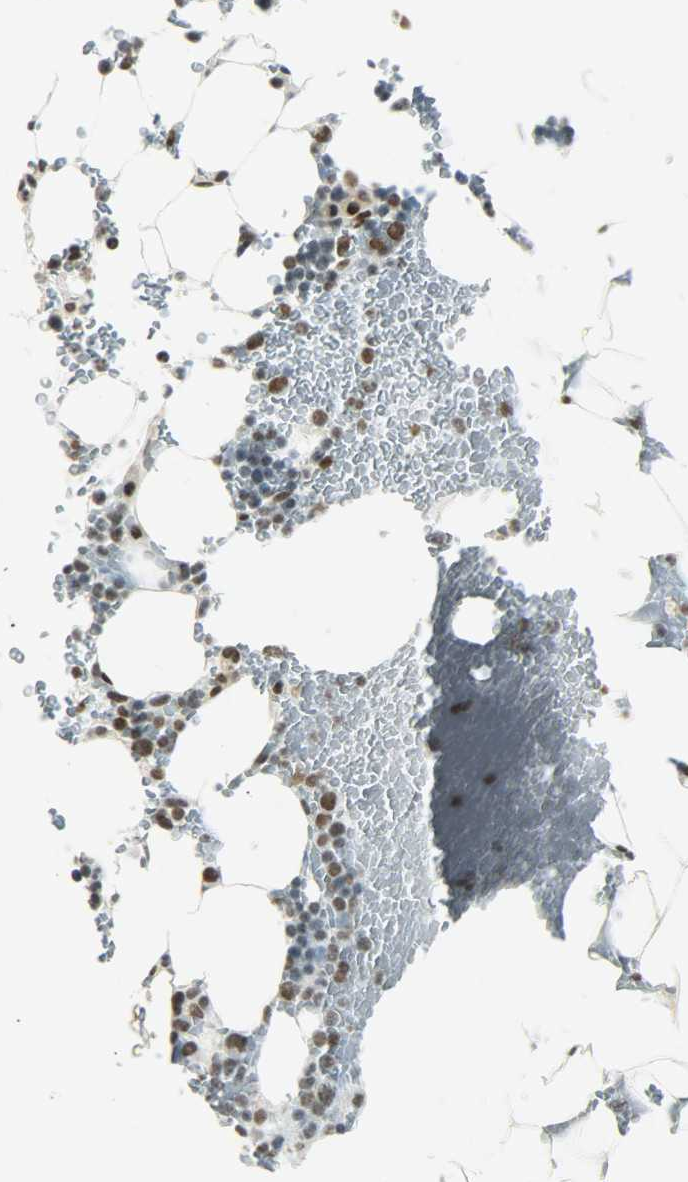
{"staining": {"intensity": "strong", "quantity": ">75%", "location": "nuclear"}, "tissue": "bone marrow", "cell_type": "Hematopoietic cells", "image_type": "normal", "snomed": [{"axis": "morphology", "description": "Normal tissue, NOS"}, {"axis": "topography", "description": "Bone marrow"}], "caption": "Immunohistochemical staining of normal bone marrow demonstrates >75% levels of strong nuclear protein expression in about >75% of hematopoietic cells.", "gene": "MYEF2", "patient": {"sex": "female", "age": 73}}